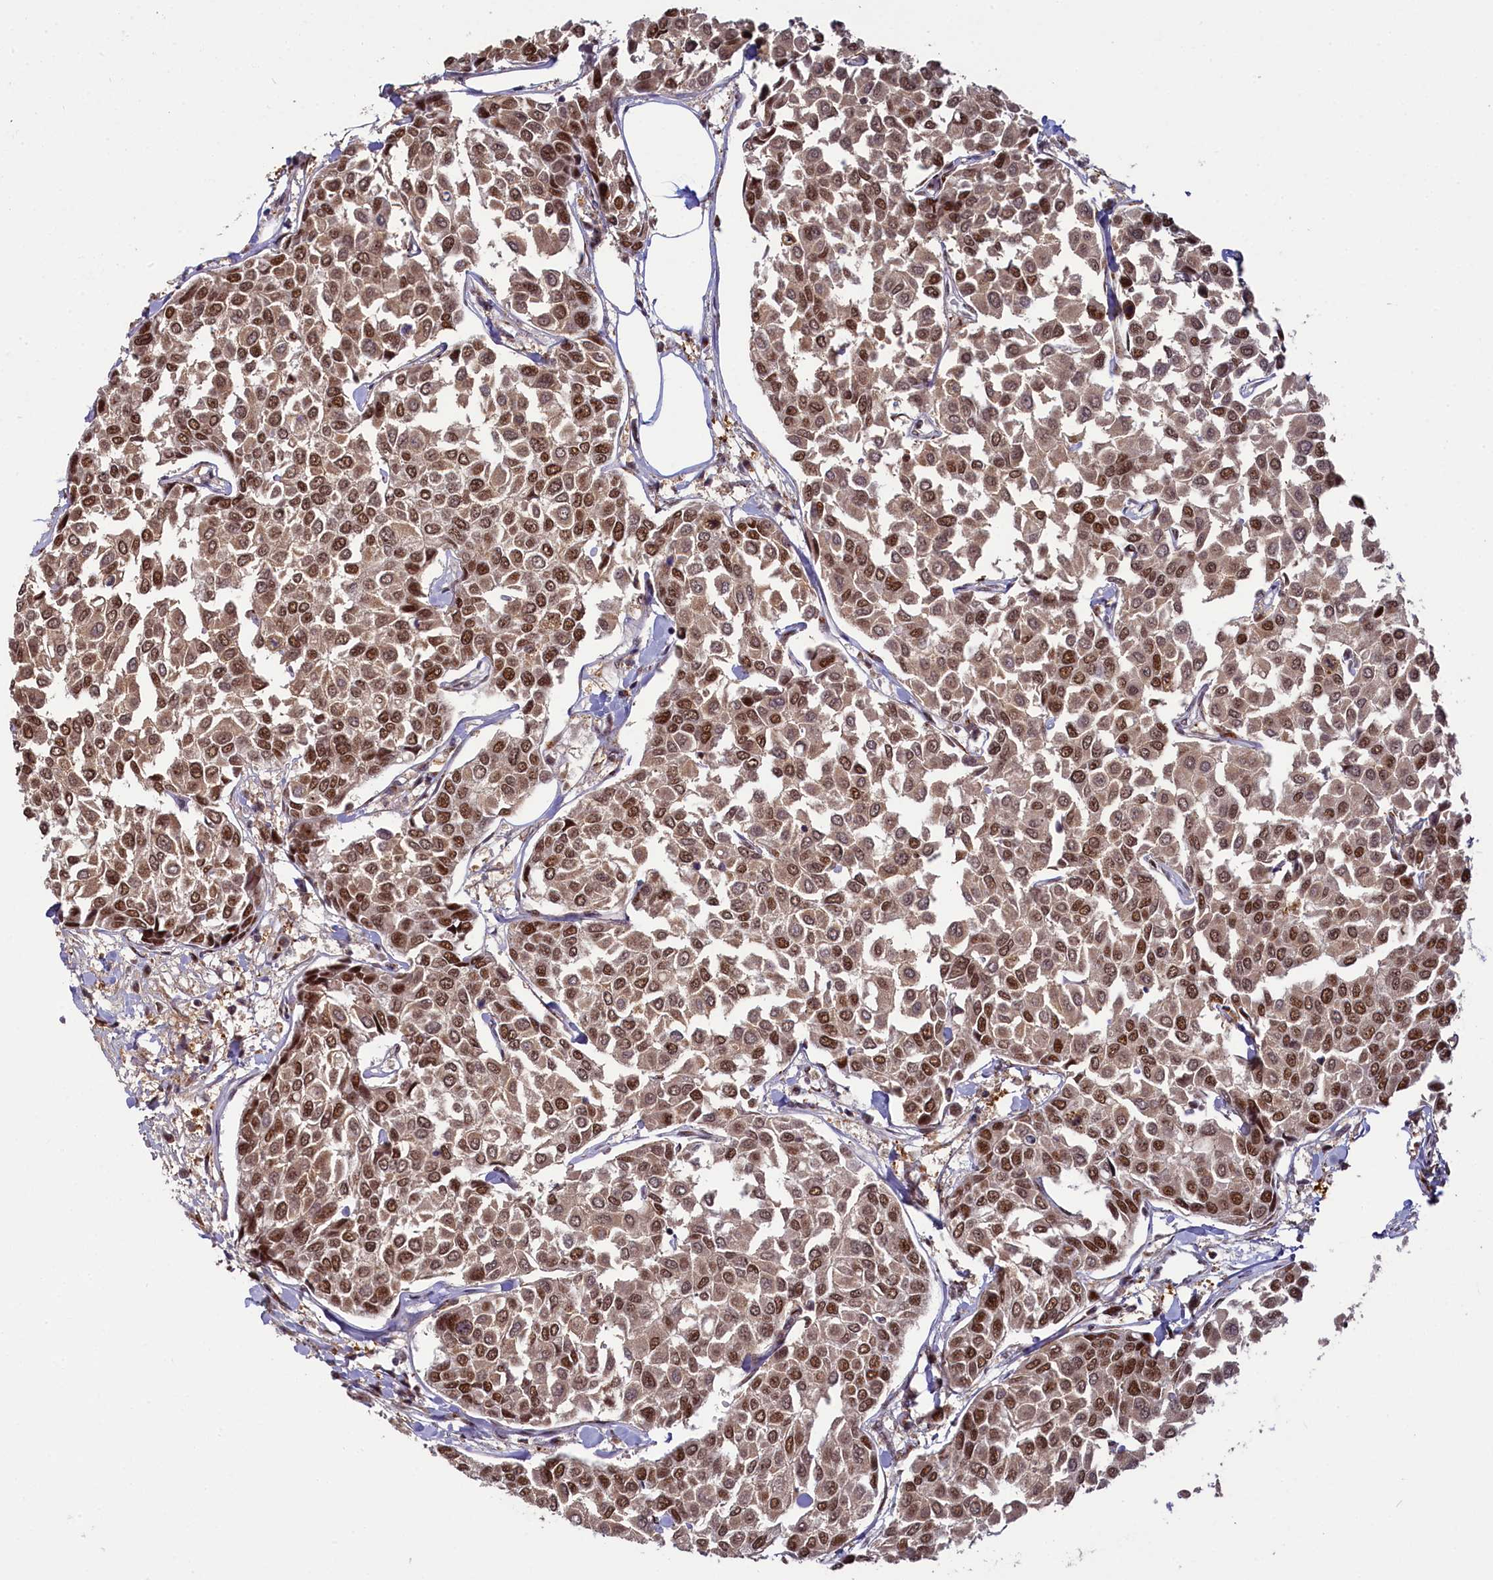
{"staining": {"intensity": "moderate", "quantity": ">75%", "location": "nuclear"}, "tissue": "breast cancer", "cell_type": "Tumor cells", "image_type": "cancer", "snomed": [{"axis": "morphology", "description": "Duct carcinoma"}, {"axis": "topography", "description": "Breast"}], "caption": "IHC image of neoplastic tissue: human intraductal carcinoma (breast) stained using immunohistochemistry (IHC) shows medium levels of moderate protein expression localized specifically in the nuclear of tumor cells, appearing as a nuclear brown color.", "gene": "PPHLN1", "patient": {"sex": "female", "age": 55}}